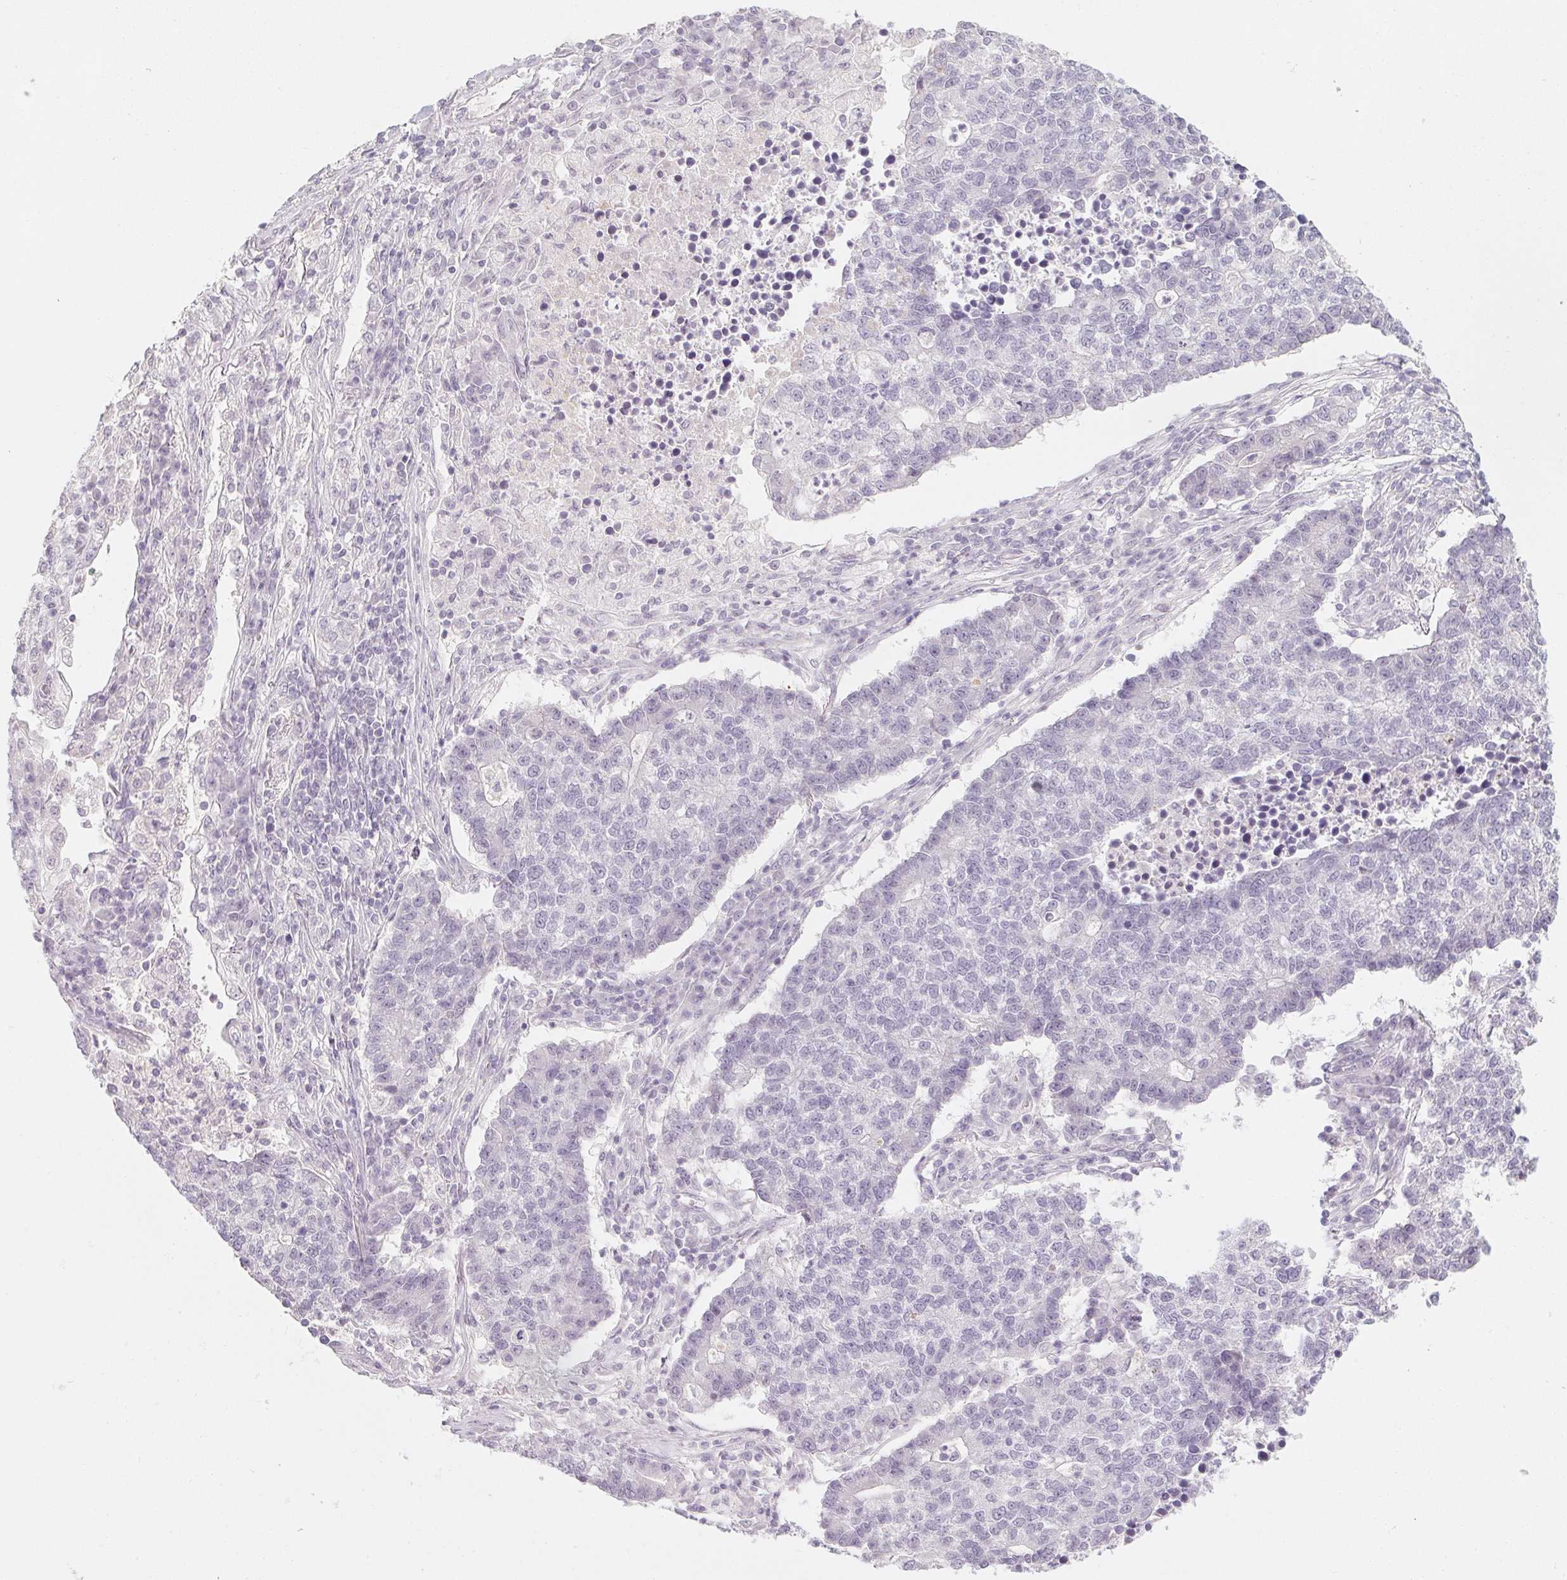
{"staining": {"intensity": "negative", "quantity": "none", "location": "none"}, "tissue": "lung cancer", "cell_type": "Tumor cells", "image_type": "cancer", "snomed": [{"axis": "morphology", "description": "Adenocarcinoma, NOS"}, {"axis": "topography", "description": "Lung"}], "caption": "Adenocarcinoma (lung) was stained to show a protein in brown. There is no significant positivity in tumor cells. The staining is performed using DAB brown chromogen with nuclei counter-stained in using hematoxylin.", "gene": "CAPZA3", "patient": {"sex": "male", "age": 57}}